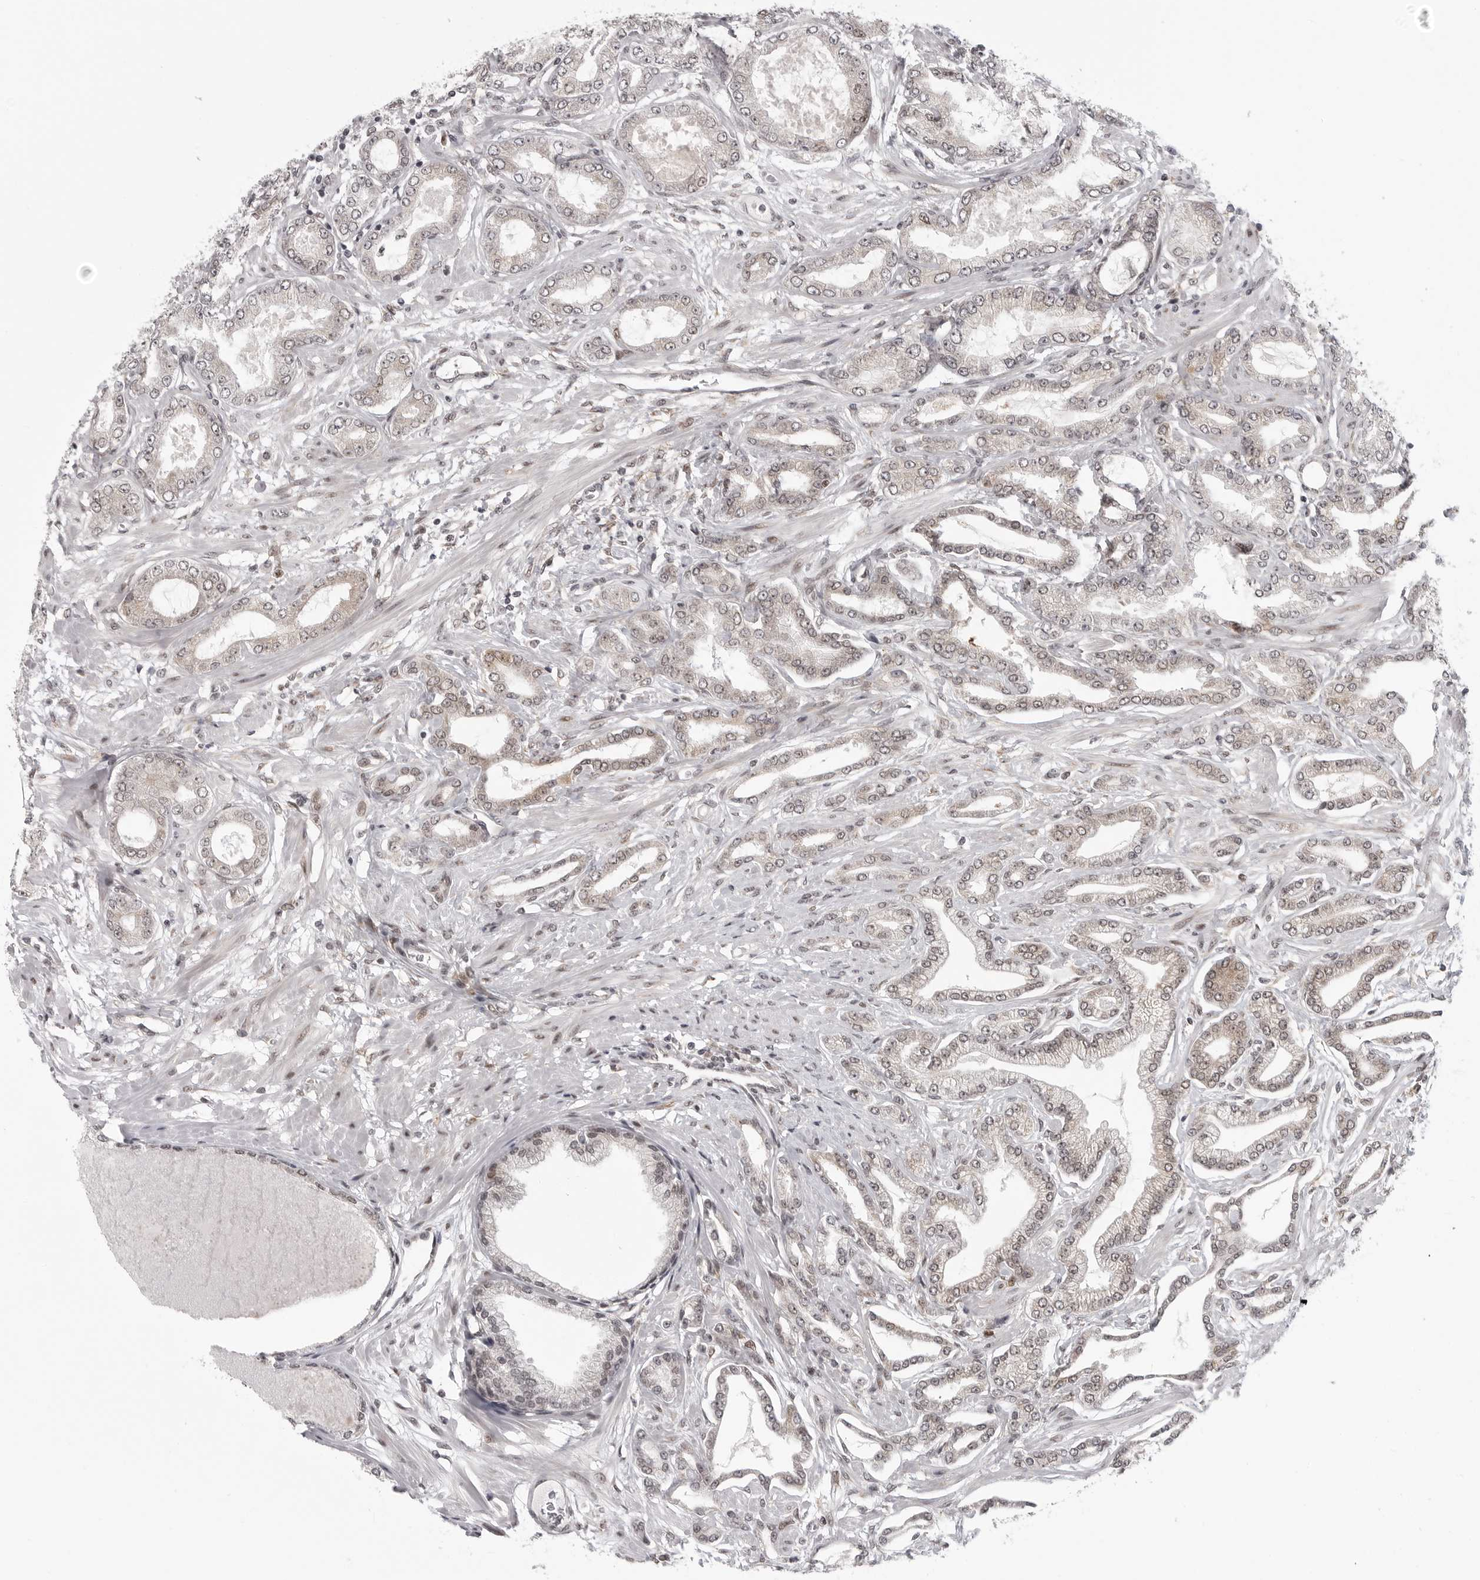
{"staining": {"intensity": "moderate", "quantity": "25%-75%", "location": "nuclear"}, "tissue": "prostate cancer", "cell_type": "Tumor cells", "image_type": "cancer", "snomed": [{"axis": "morphology", "description": "Adenocarcinoma, Low grade"}, {"axis": "topography", "description": "Prostate"}], "caption": "A brown stain highlights moderate nuclear staining of a protein in human low-grade adenocarcinoma (prostate) tumor cells.", "gene": "PRDM10", "patient": {"sex": "male", "age": 63}}